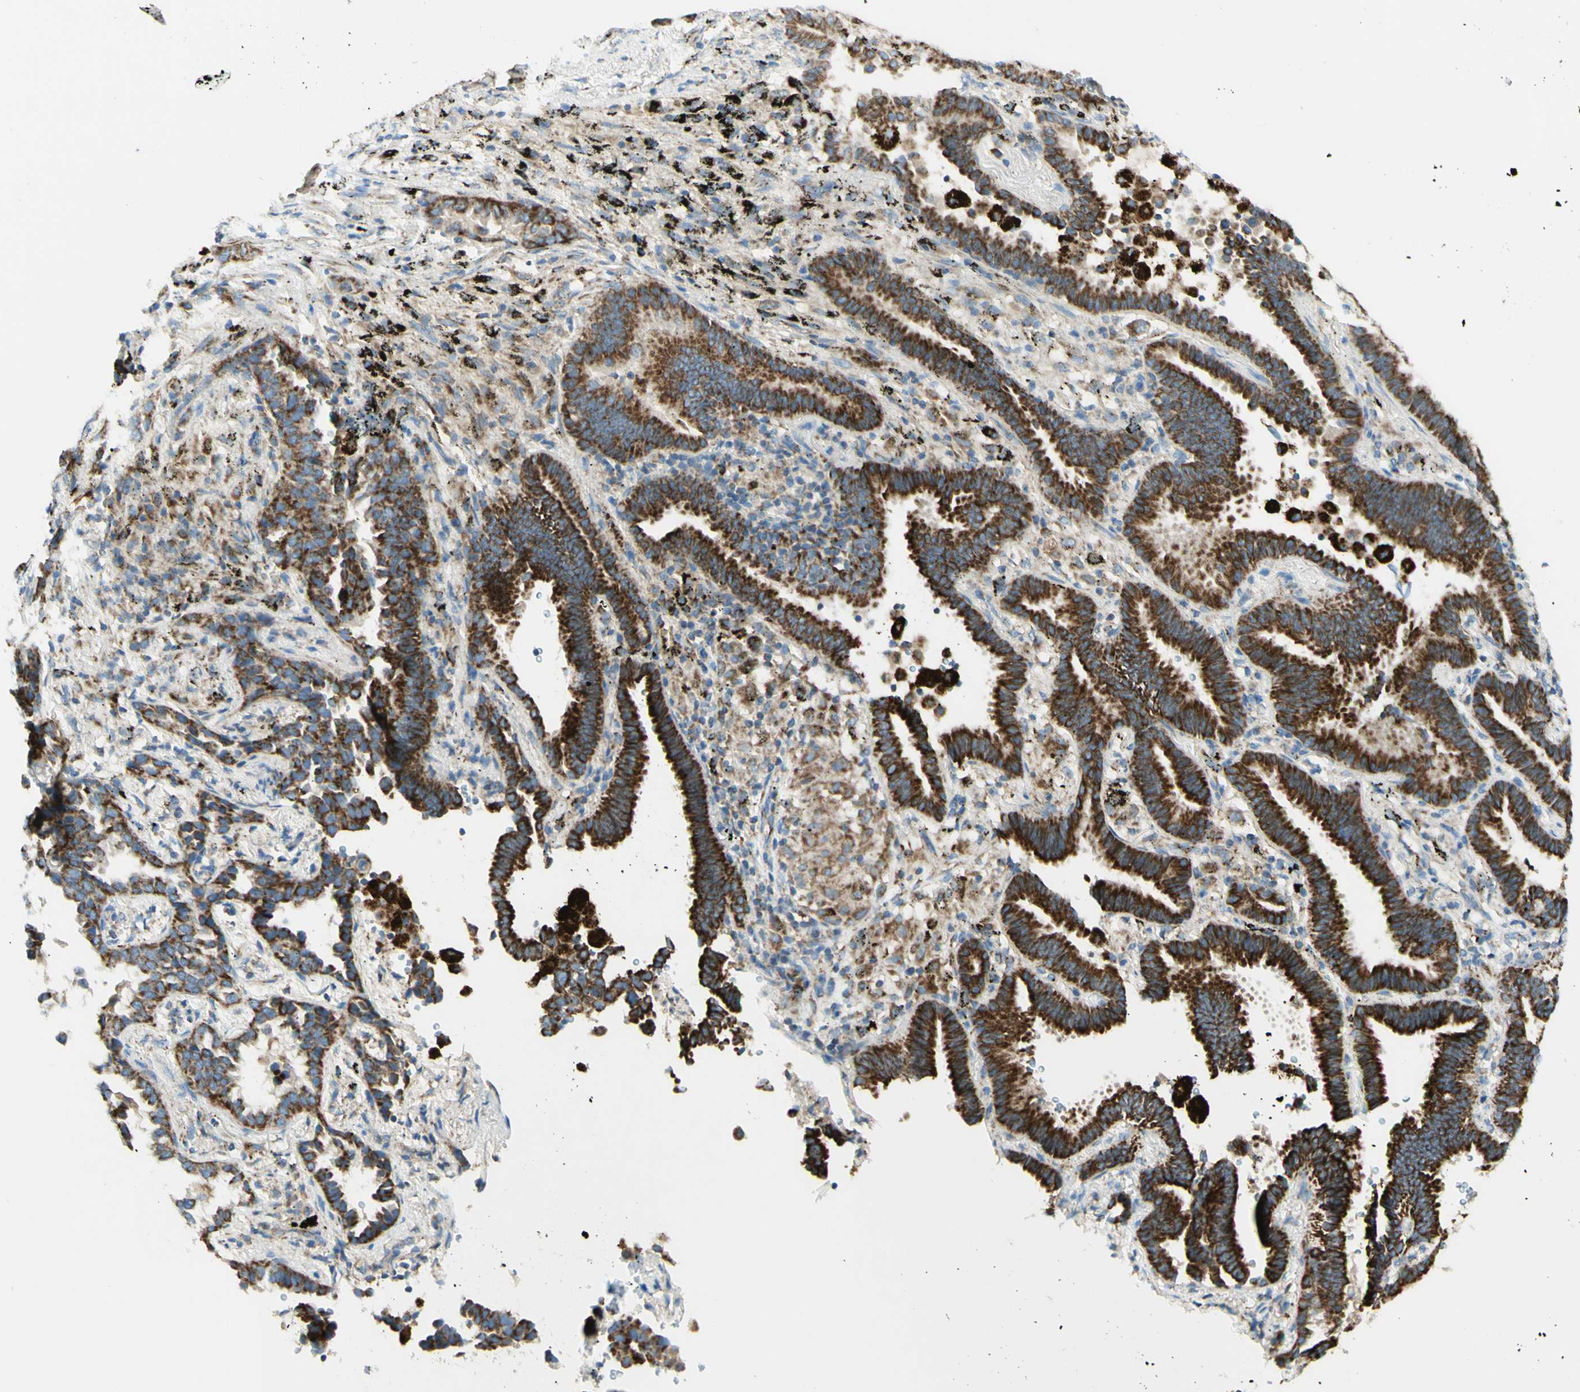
{"staining": {"intensity": "strong", "quantity": ">75%", "location": "cytoplasmic/membranous"}, "tissue": "lung cancer", "cell_type": "Tumor cells", "image_type": "cancer", "snomed": [{"axis": "morphology", "description": "Normal tissue, NOS"}, {"axis": "morphology", "description": "Adenocarcinoma, NOS"}, {"axis": "topography", "description": "Lung"}], "caption": "Brown immunohistochemical staining in human adenocarcinoma (lung) shows strong cytoplasmic/membranous expression in about >75% of tumor cells.", "gene": "ARMC10", "patient": {"sex": "male", "age": 59}}